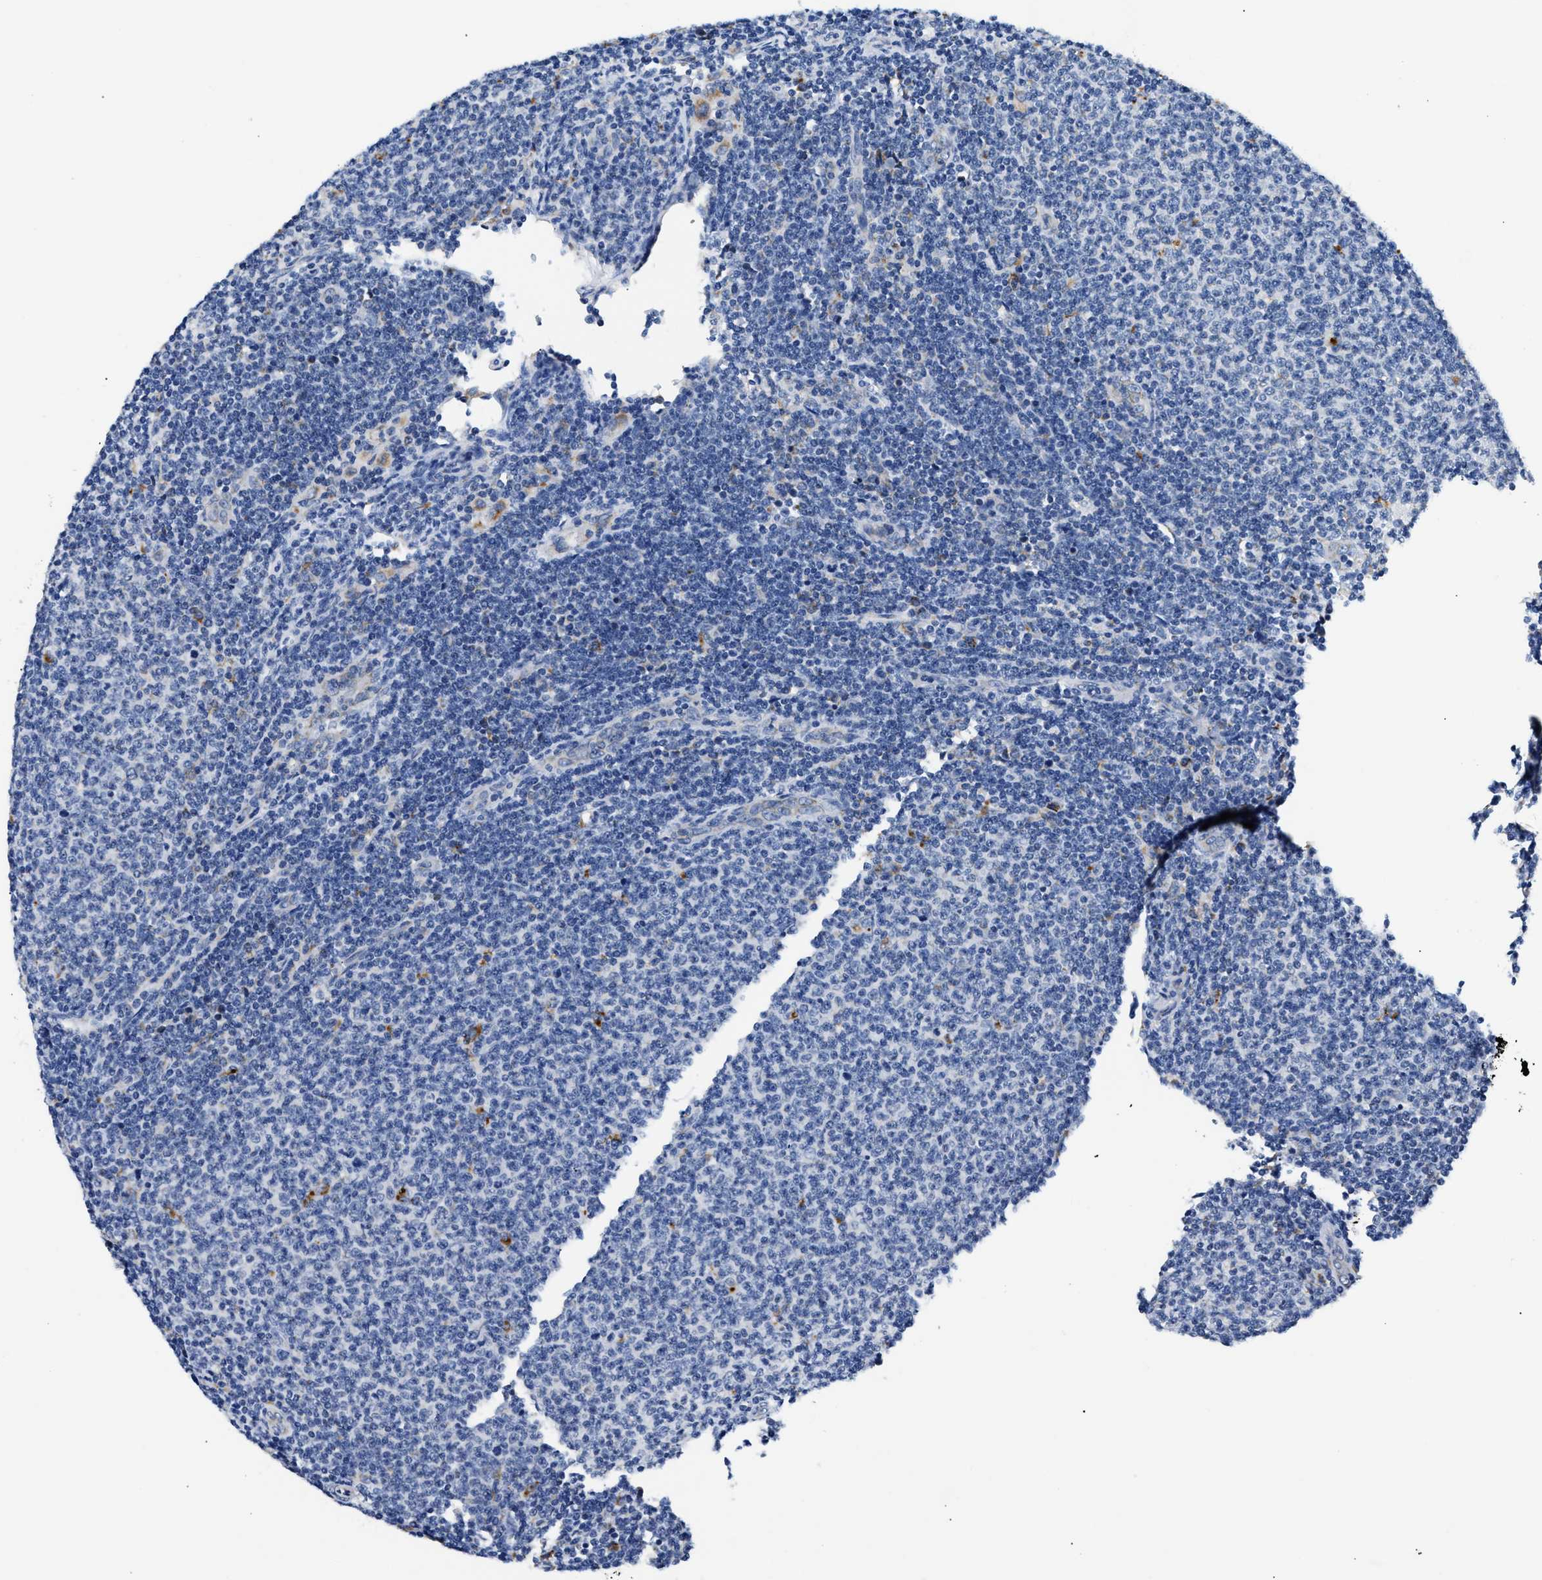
{"staining": {"intensity": "negative", "quantity": "none", "location": "none"}, "tissue": "lymphoma", "cell_type": "Tumor cells", "image_type": "cancer", "snomed": [{"axis": "morphology", "description": "Malignant lymphoma, non-Hodgkin's type, Low grade"}, {"axis": "topography", "description": "Lymph node"}], "caption": "IHC histopathology image of neoplastic tissue: human lymphoma stained with DAB displays no significant protein expression in tumor cells. (Stains: DAB (3,3'-diaminobenzidine) immunohistochemistry with hematoxylin counter stain, Microscopy: brightfield microscopy at high magnification).", "gene": "ACADVL", "patient": {"sex": "male", "age": 66}}